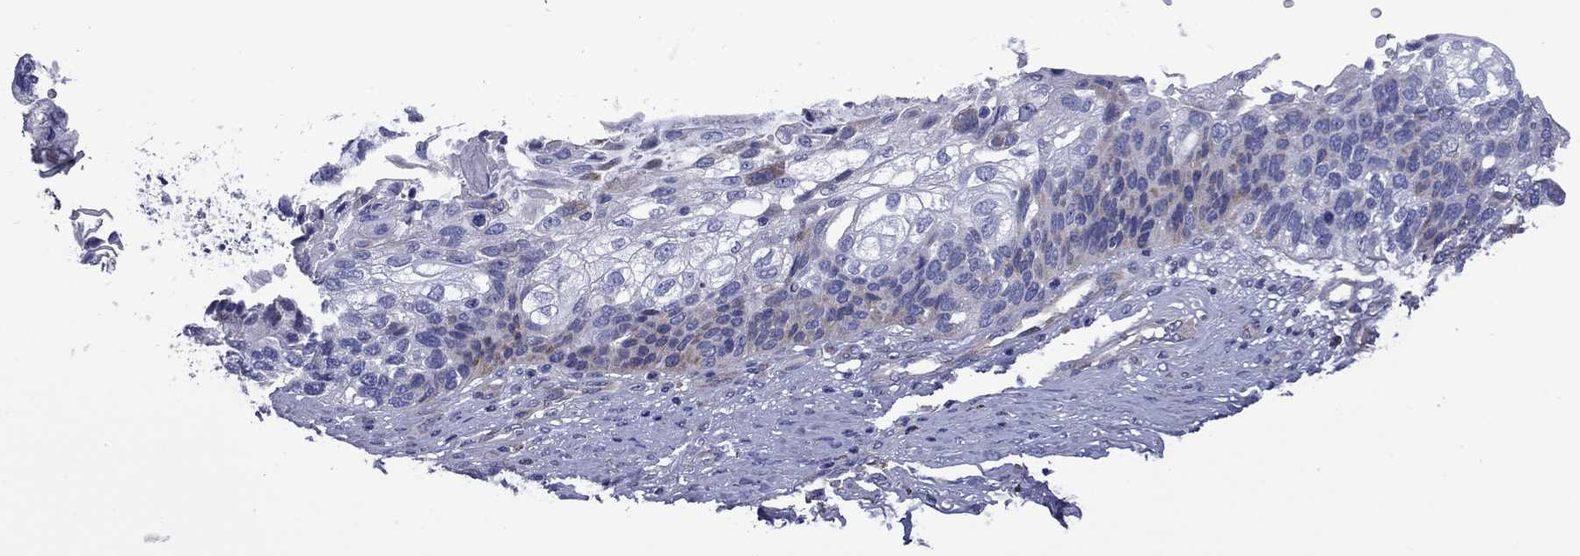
{"staining": {"intensity": "negative", "quantity": "none", "location": "none"}, "tissue": "lung cancer", "cell_type": "Tumor cells", "image_type": "cancer", "snomed": [{"axis": "morphology", "description": "Squamous cell carcinoma, NOS"}, {"axis": "topography", "description": "Lung"}], "caption": "Lung squamous cell carcinoma stained for a protein using immunohistochemistry reveals no expression tumor cells.", "gene": "HSPG2", "patient": {"sex": "male", "age": 69}}